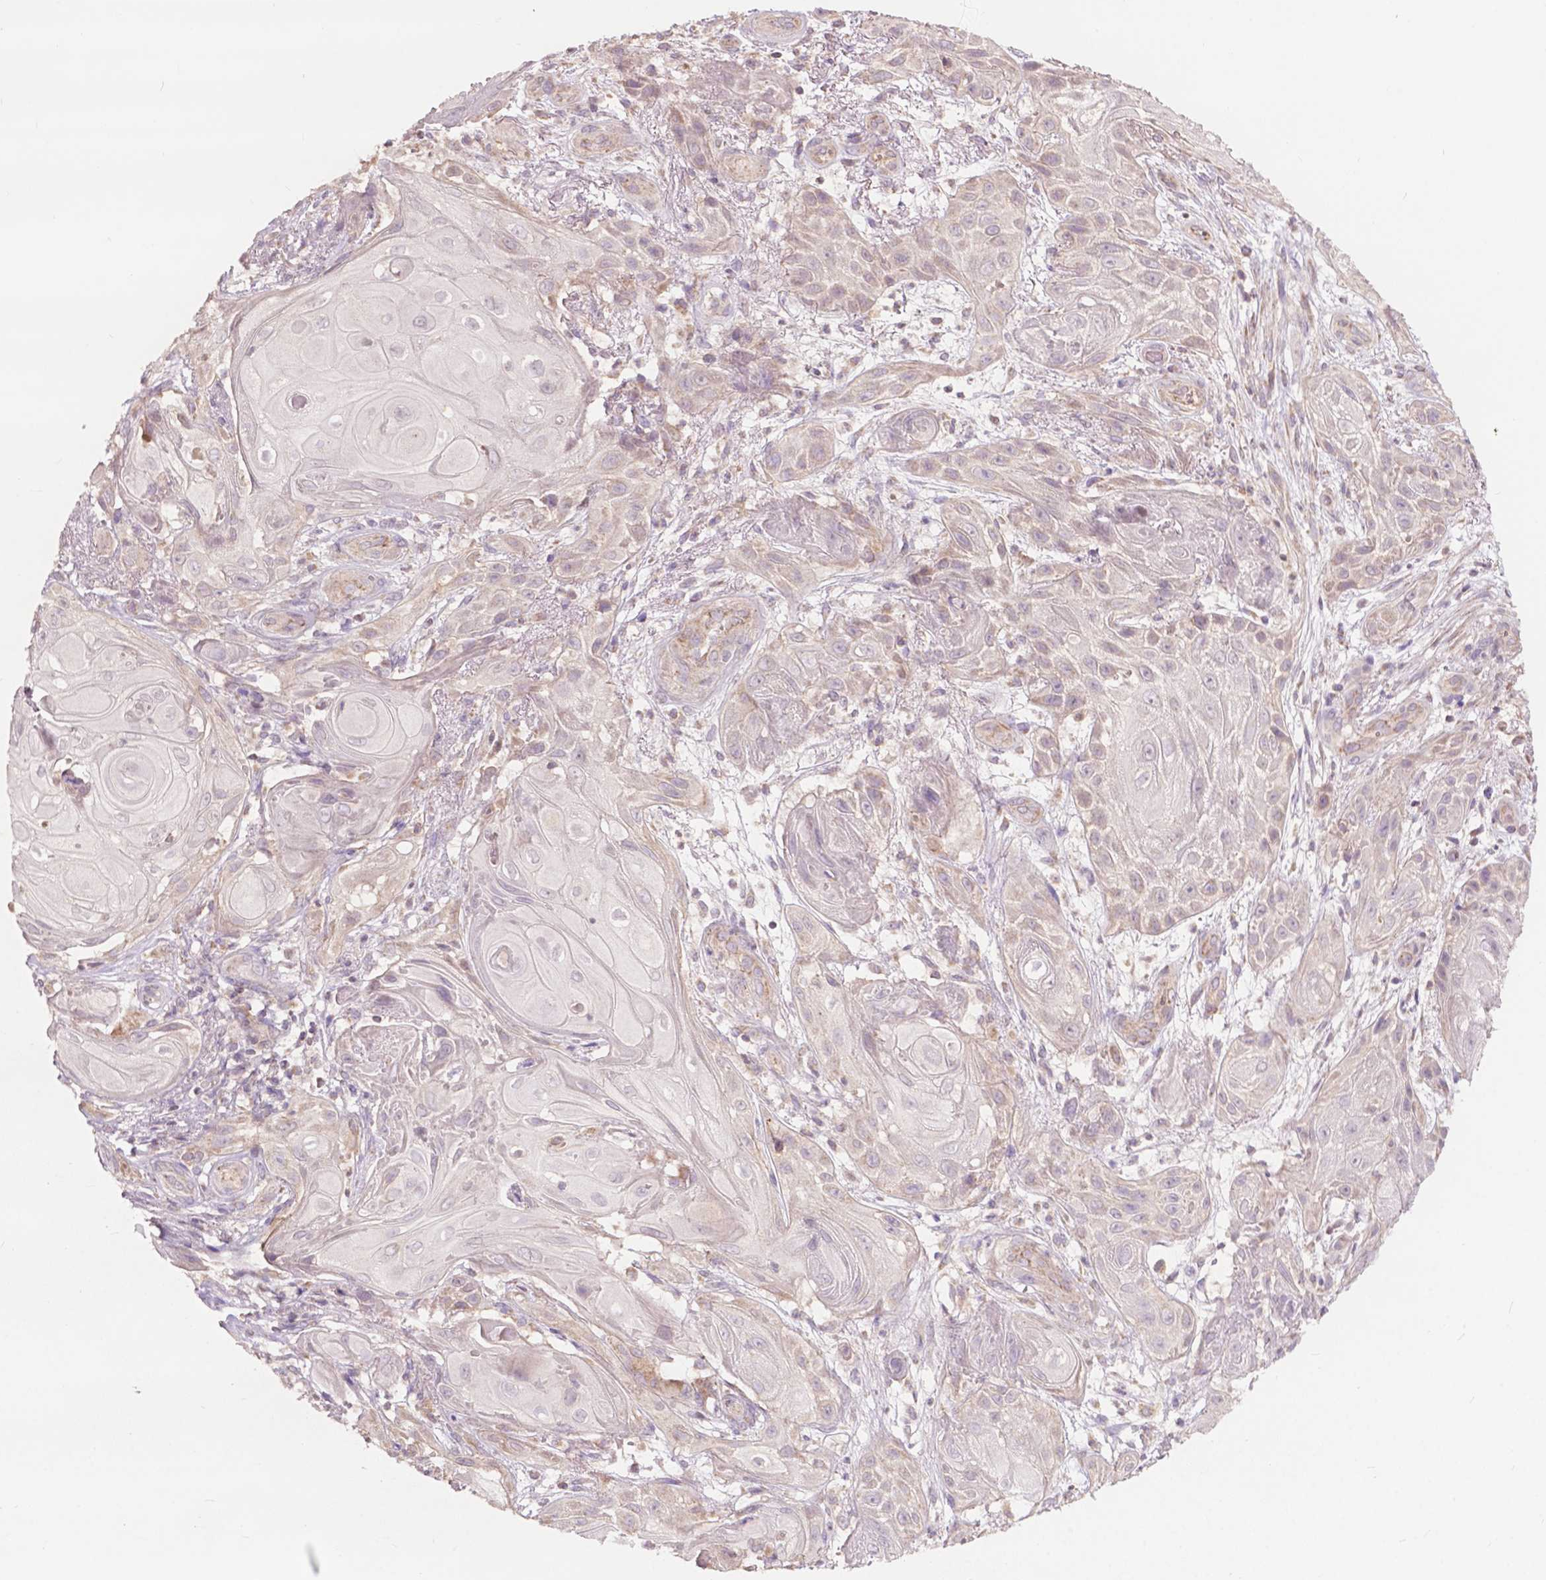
{"staining": {"intensity": "weak", "quantity": "25%-75%", "location": "cytoplasmic/membranous"}, "tissue": "skin cancer", "cell_type": "Tumor cells", "image_type": "cancer", "snomed": [{"axis": "morphology", "description": "Squamous cell carcinoma, NOS"}, {"axis": "topography", "description": "Skin"}], "caption": "IHC (DAB (3,3'-diaminobenzidine)) staining of human skin cancer (squamous cell carcinoma) reveals weak cytoplasmic/membranous protein positivity in approximately 25%-75% of tumor cells. (Stains: DAB in brown, nuclei in blue, Microscopy: brightfield microscopy at high magnification).", "gene": "NDUFA10", "patient": {"sex": "male", "age": 62}}